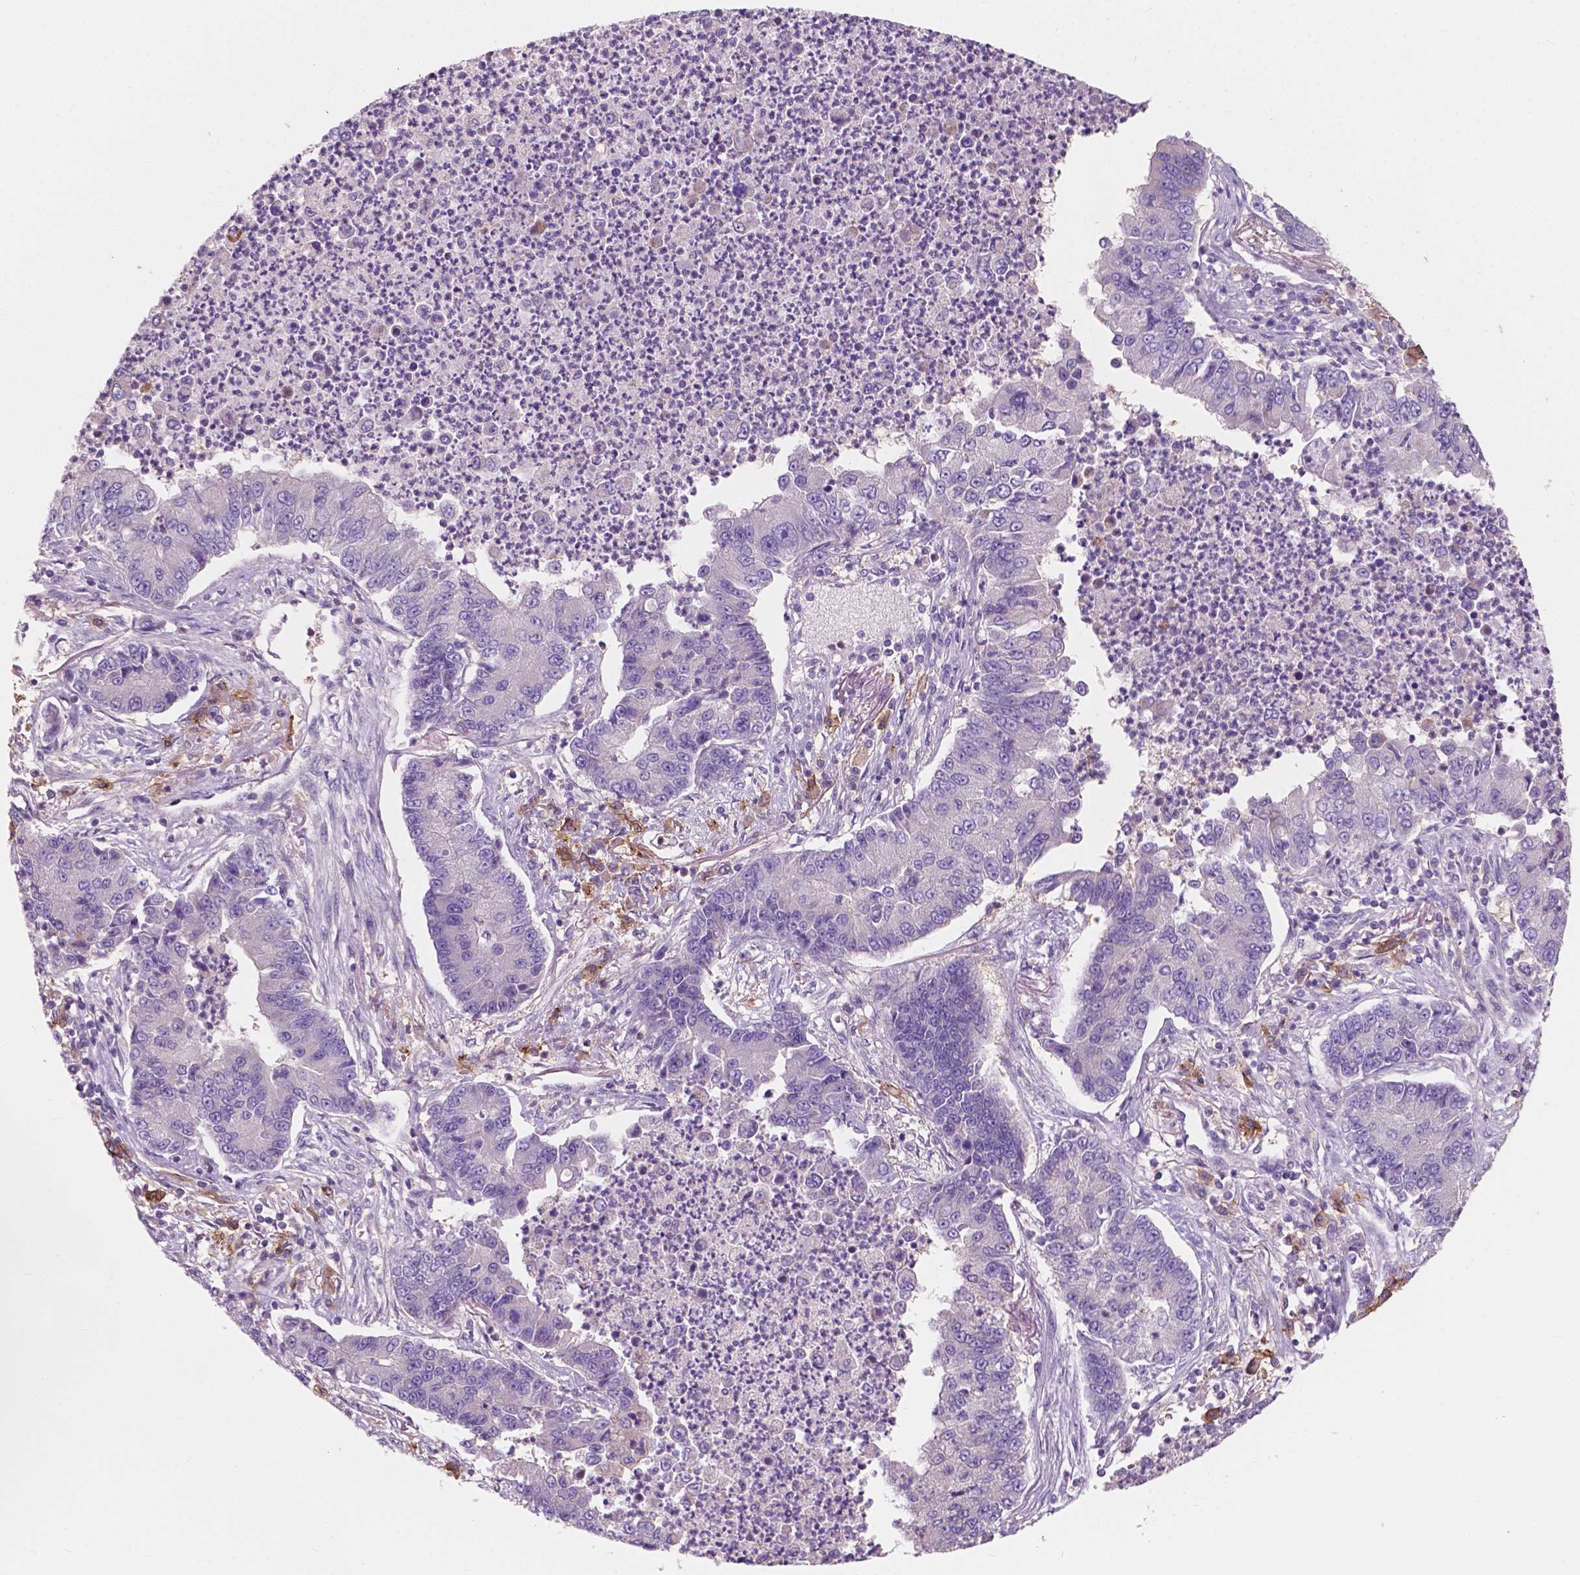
{"staining": {"intensity": "negative", "quantity": "none", "location": "none"}, "tissue": "lung cancer", "cell_type": "Tumor cells", "image_type": "cancer", "snomed": [{"axis": "morphology", "description": "Adenocarcinoma, NOS"}, {"axis": "topography", "description": "Lung"}], "caption": "IHC photomicrograph of lung cancer stained for a protein (brown), which reveals no positivity in tumor cells.", "gene": "SEMA4A", "patient": {"sex": "female", "age": 57}}